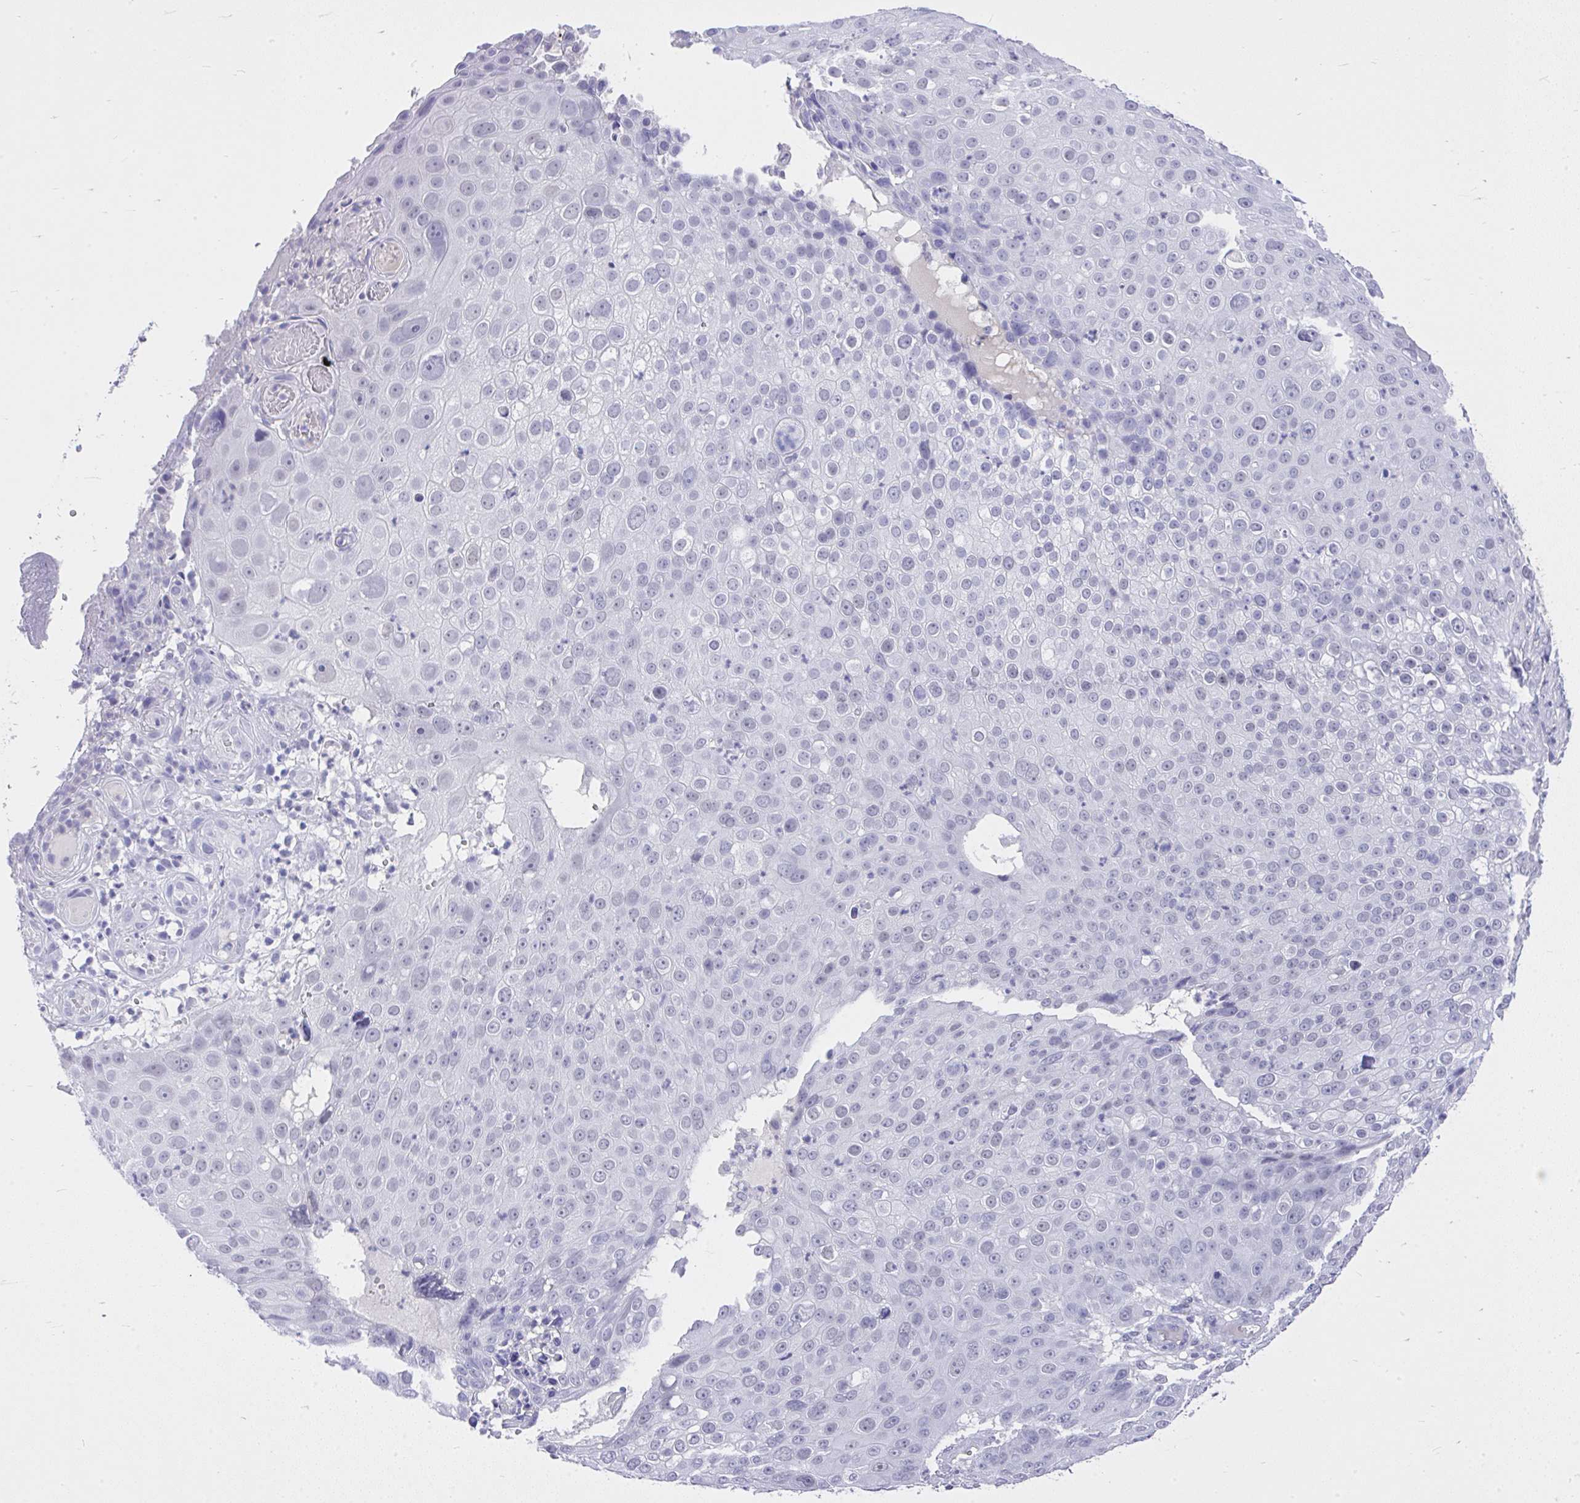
{"staining": {"intensity": "negative", "quantity": "none", "location": "none"}, "tissue": "skin cancer", "cell_type": "Tumor cells", "image_type": "cancer", "snomed": [{"axis": "morphology", "description": "Squamous cell carcinoma, NOS"}, {"axis": "topography", "description": "Skin"}], "caption": "Histopathology image shows no protein expression in tumor cells of skin squamous cell carcinoma tissue.", "gene": "MS4A12", "patient": {"sex": "male", "age": 71}}